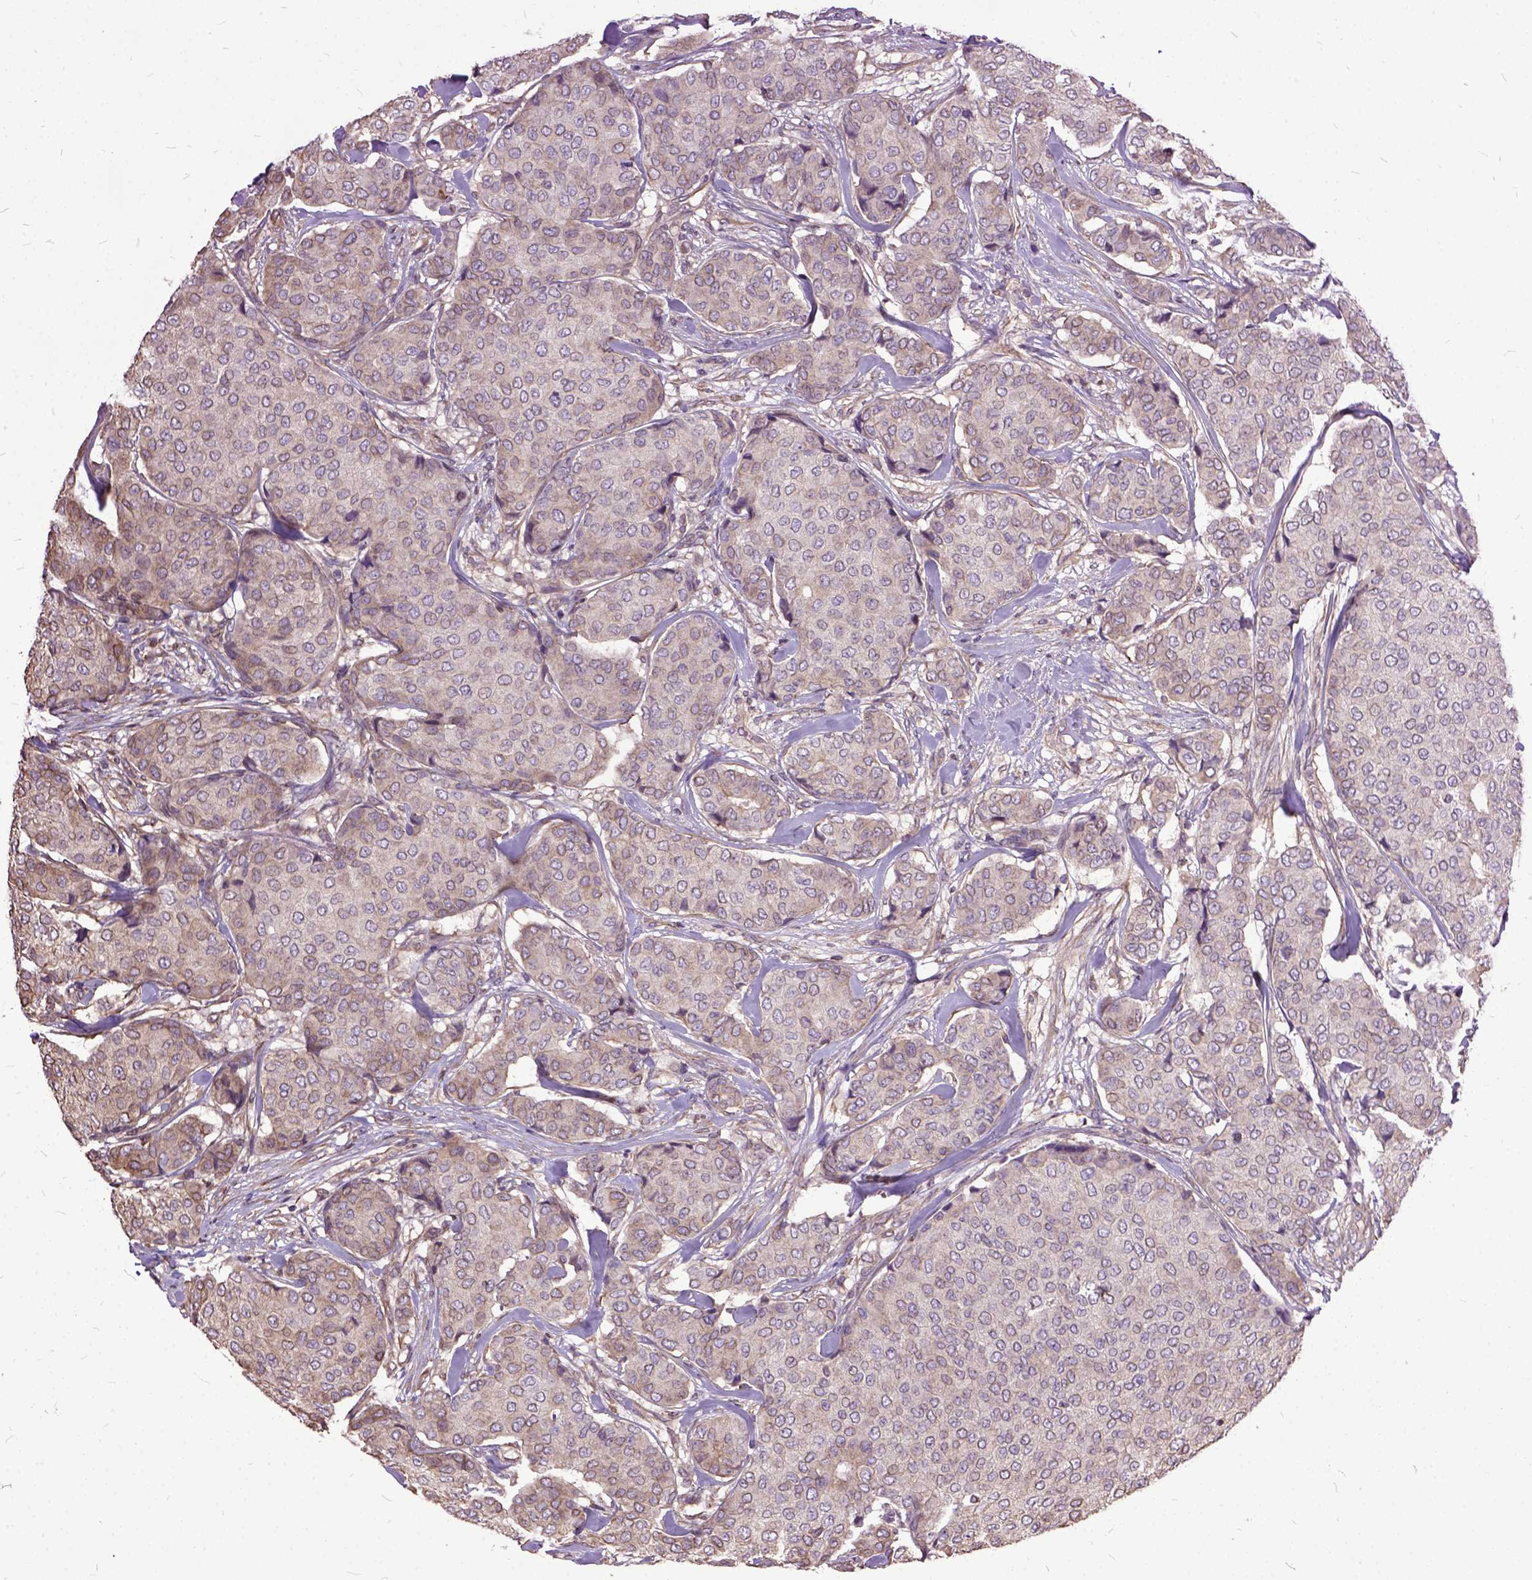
{"staining": {"intensity": "weak", "quantity": "<25%", "location": "cytoplasmic/membranous"}, "tissue": "breast cancer", "cell_type": "Tumor cells", "image_type": "cancer", "snomed": [{"axis": "morphology", "description": "Duct carcinoma"}, {"axis": "topography", "description": "Breast"}], "caption": "Tumor cells show no significant expression in breast cancer (intraductal carcinoma).", "gene": "AREG", "patient": {"sex": "female", "age": 75}}